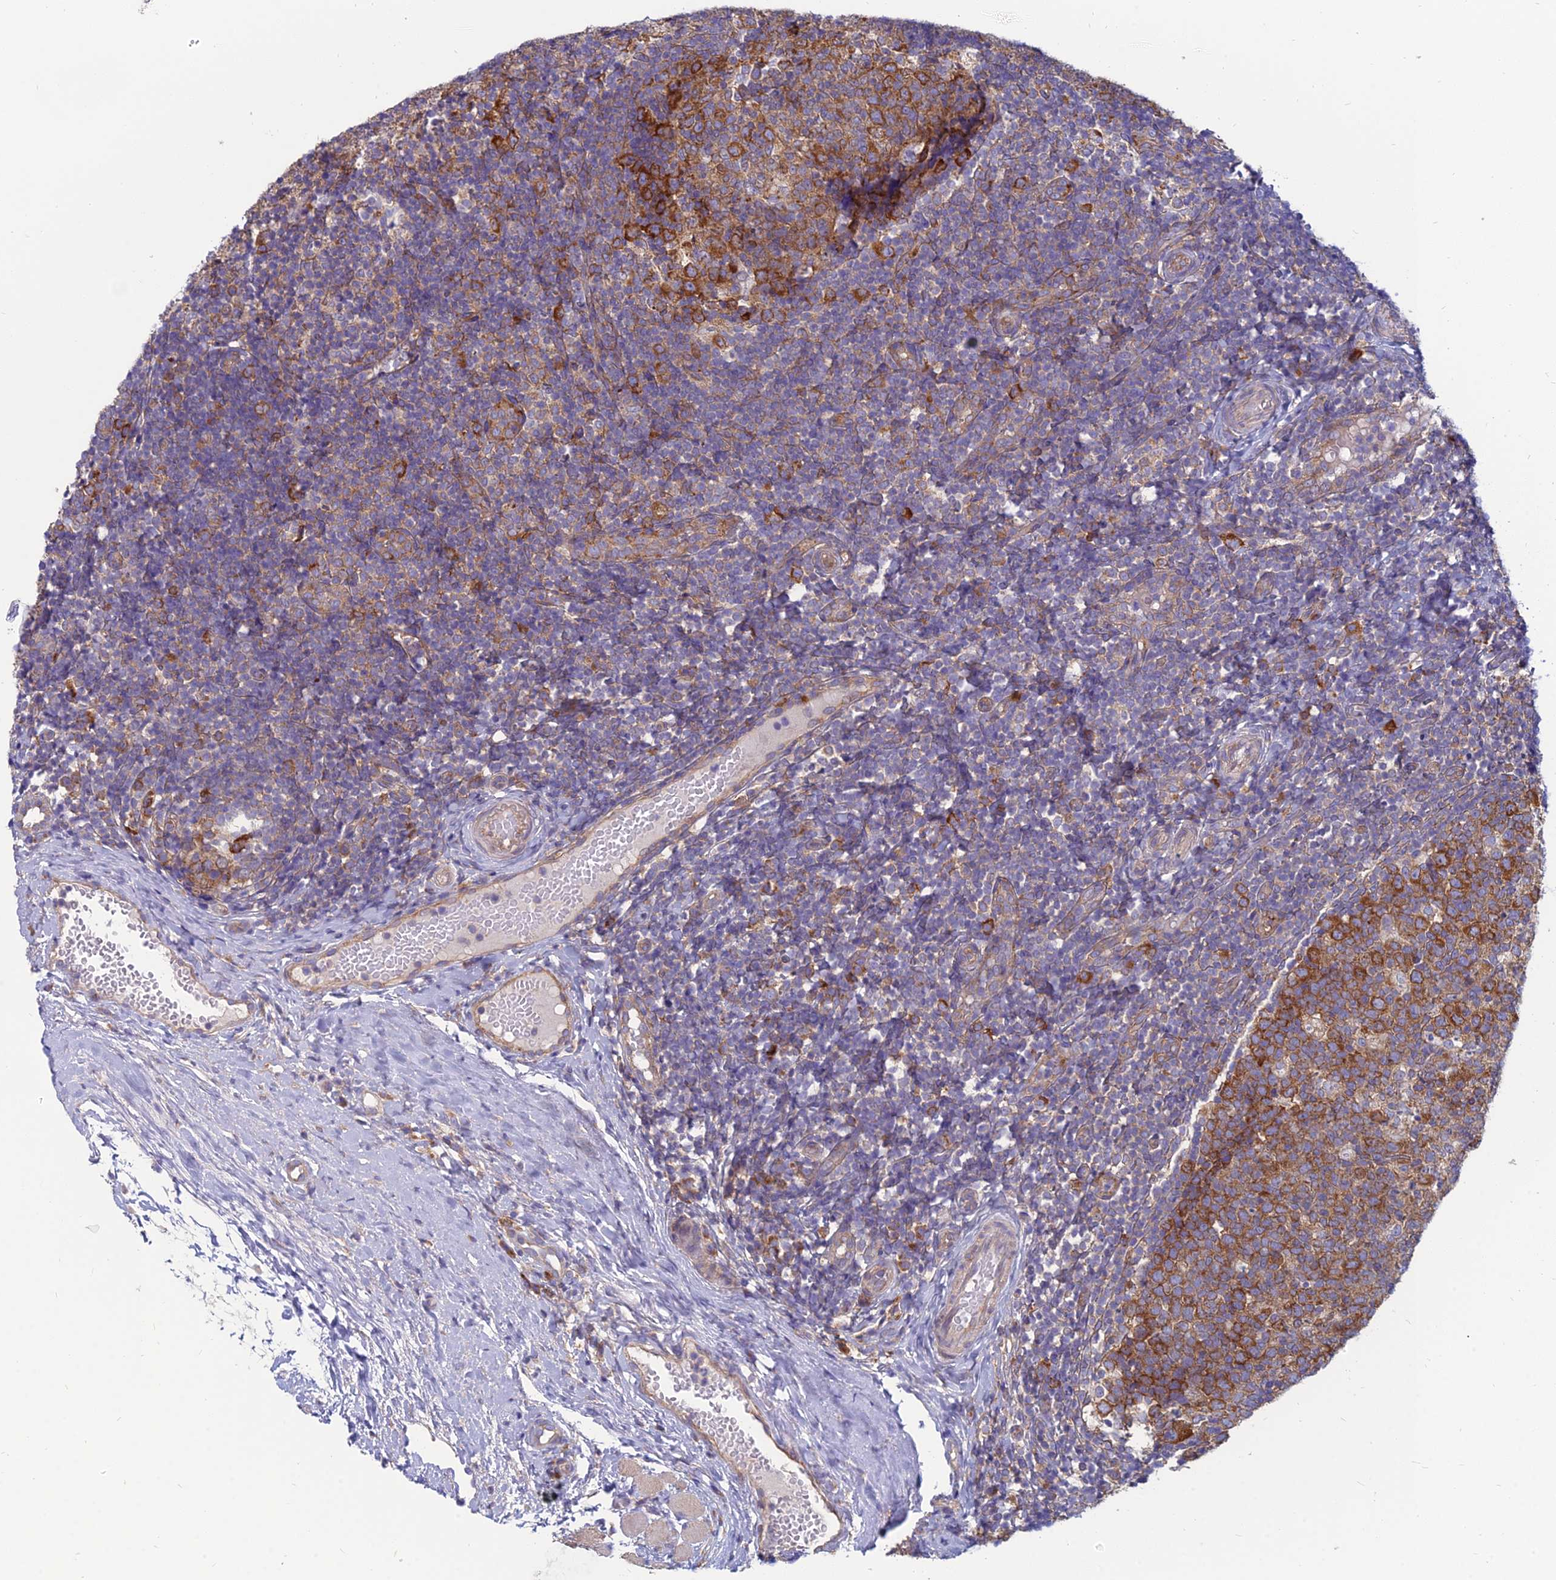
{"staining": {"intensity": "strong", "quantity": ">75%", "location": "cytoplasmic/membranous"}, "tissue": "tonsil", "cell_type": "Germinal center cells", "image_type": "normal", "snomed": [{"axis": "morphology", "description": "Normal tissue, NOS"}, {"axis": "topography", "description": "Tonsil"}], "caption": "The micrograph shows a brown stain indicating the presence of a protein in the cytoplasmic/membranous of germinal center cells in tonsil.", "gene": "TXLNA", "patient": {"sex": "female", "age": 19}}